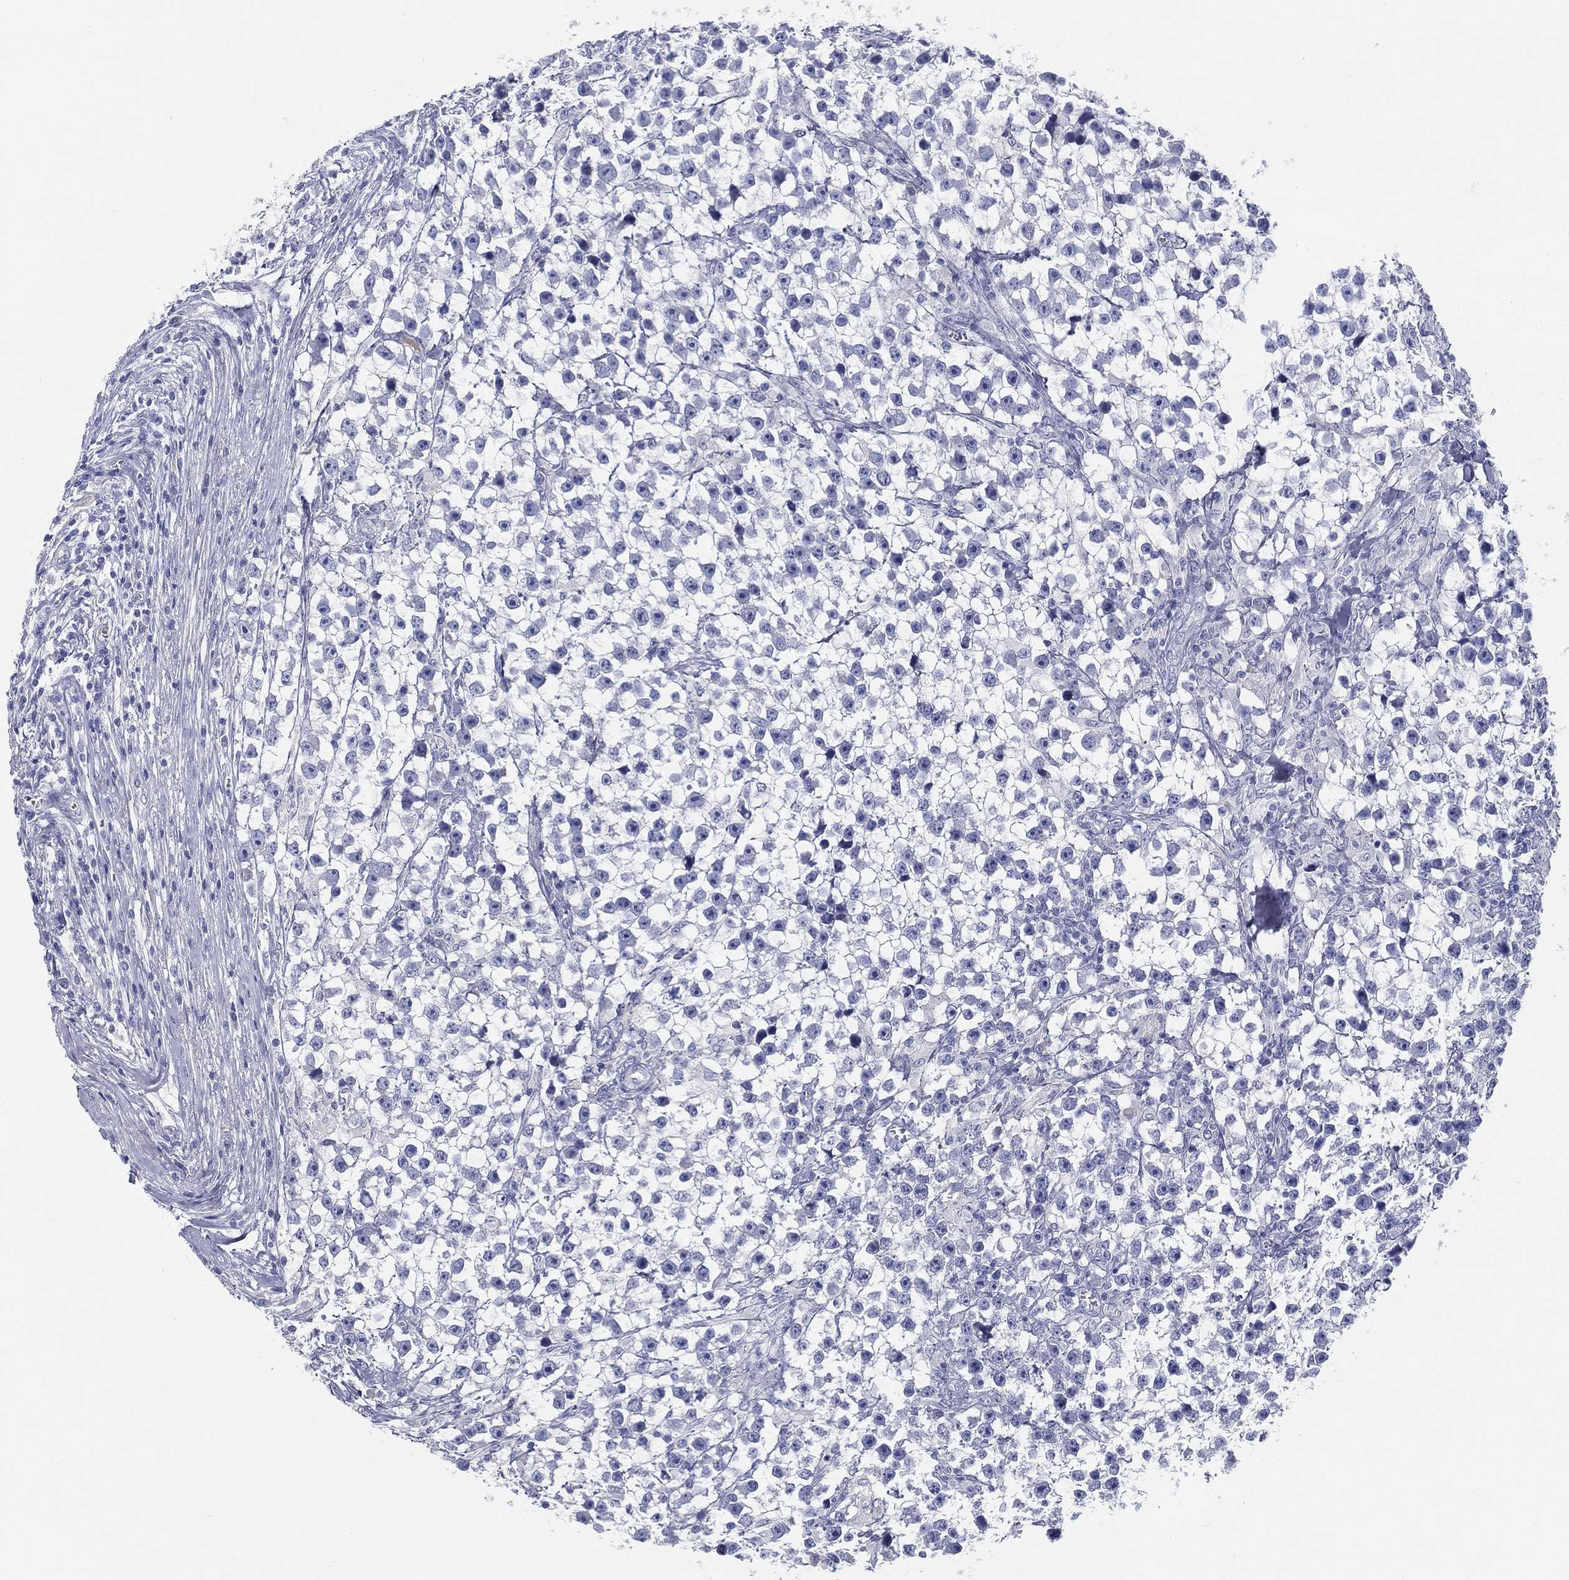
{"staining": {"intensity": "negative", "quantity": "none", "location": "none"}, "tissue": "testis cancer", "cell_type": "Tumor cells", "image_type": "cancer", "snomed": [{"axis": "morphology", "description": "Seminoma, NOS"}, {"axis": "topography", "description": "Testis"}], "caption": "Testis cancer stained for a protein using immunohistochemistry demonstrates no positivity tumor cells.", "gene": "STS", "patient": {"sex": "male", "age": 59}}